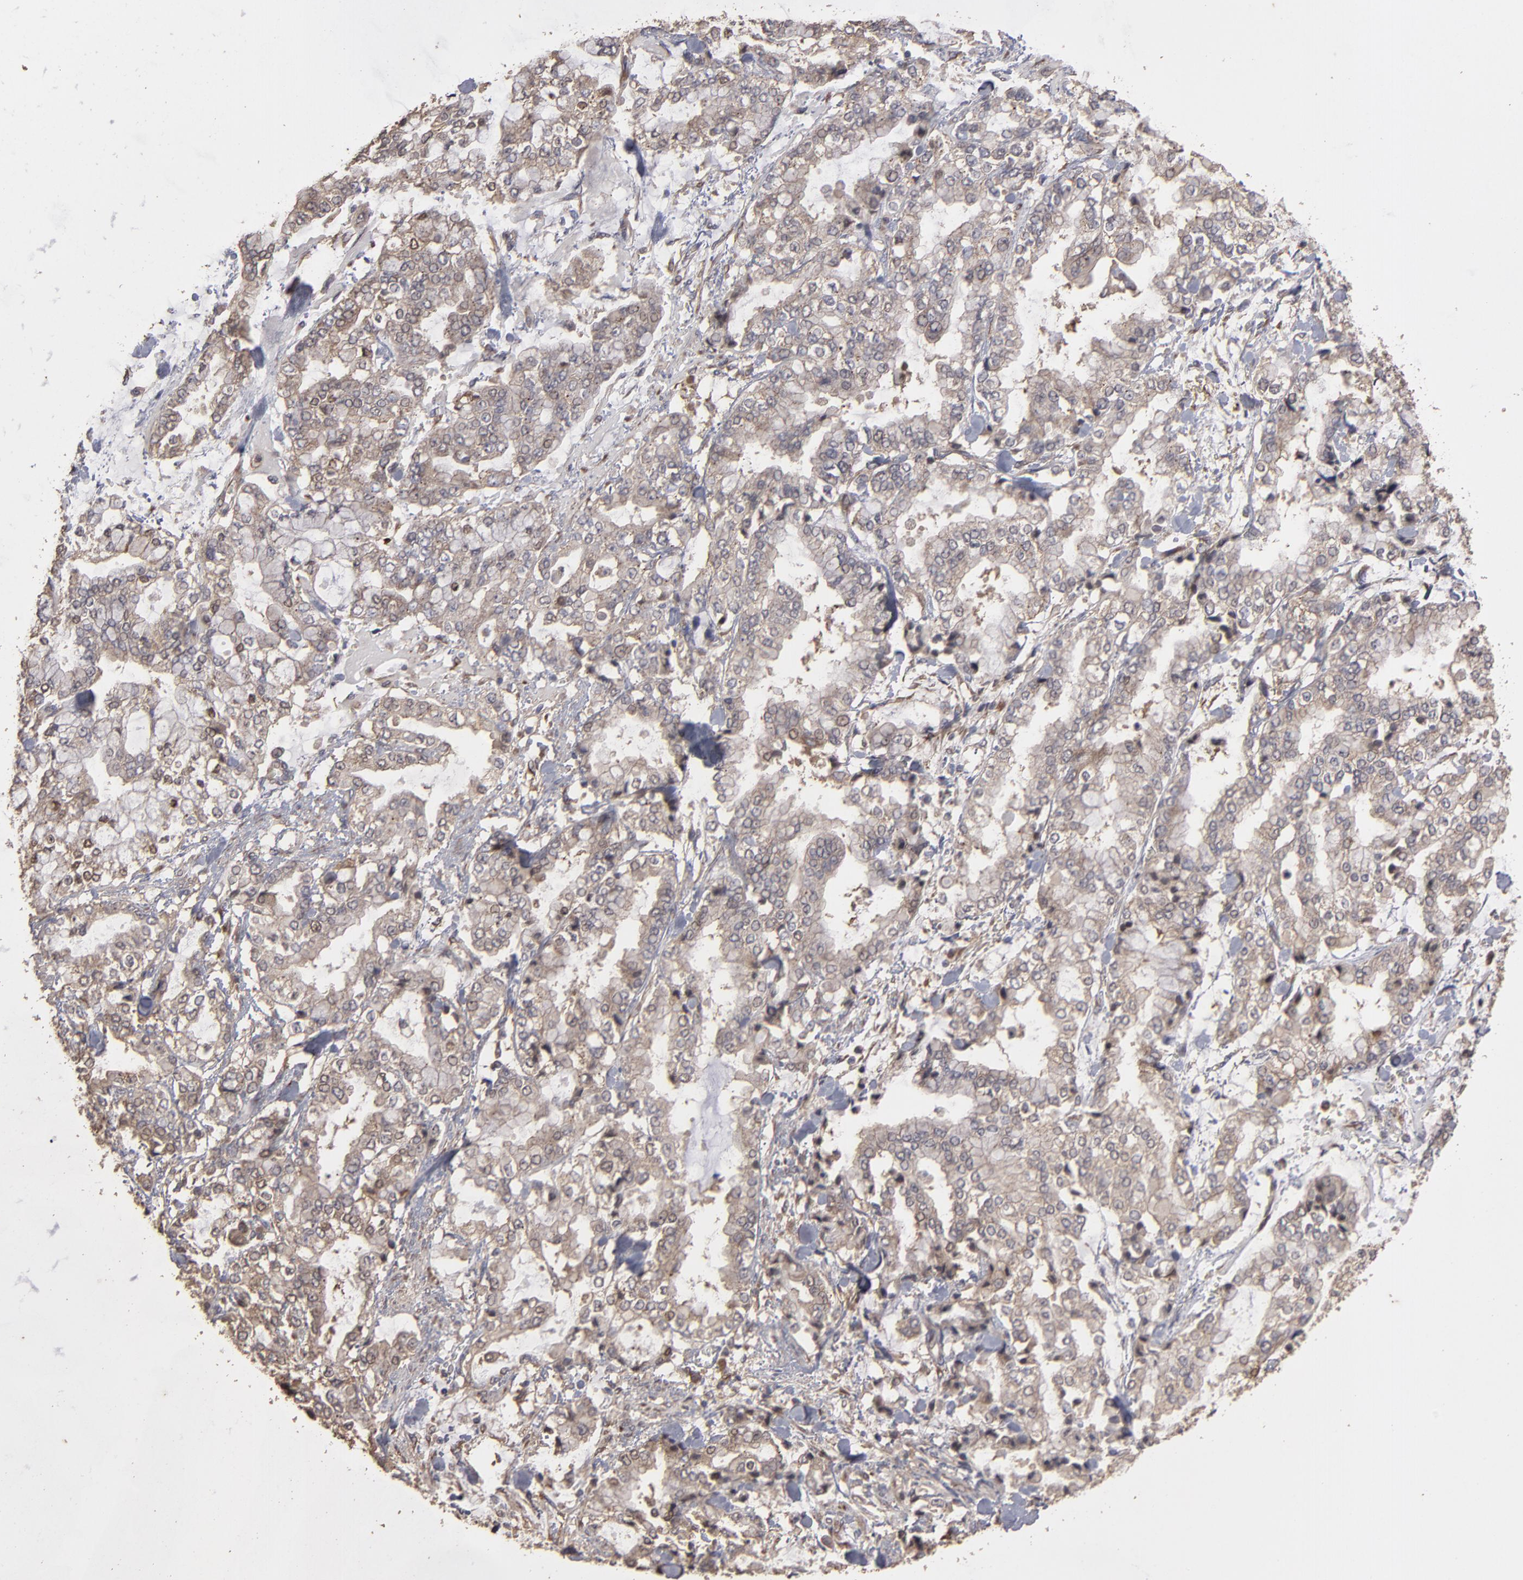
{"staining": {"intensity": "weak", "quantity": ">75%", "location": "cytoplasmic/membranous,nuclear"}, "tissue": "stomach cancer", "cell_type": "Tumor cells", "image_type": "cancer", "snomed": [{"axis": "morphology", "description": "Normal tissue, NOS"}, {"axis": "morphology", "description": "Adenocarcinoma, NOS"}, {"axis": "topography", "description": "Stomach, upper"}, {"axis": "topography", "description": "Stomach"}], "caption": "Immunohistochemical staining of human adenocarcinoma (stomach) demonstrates low levels of weak cytoplasmic/membranous and nuclear protein expression in about >75% of tumor cells.", "gene": "MMP2", "patient": {"sex": "male", "age": 76}}